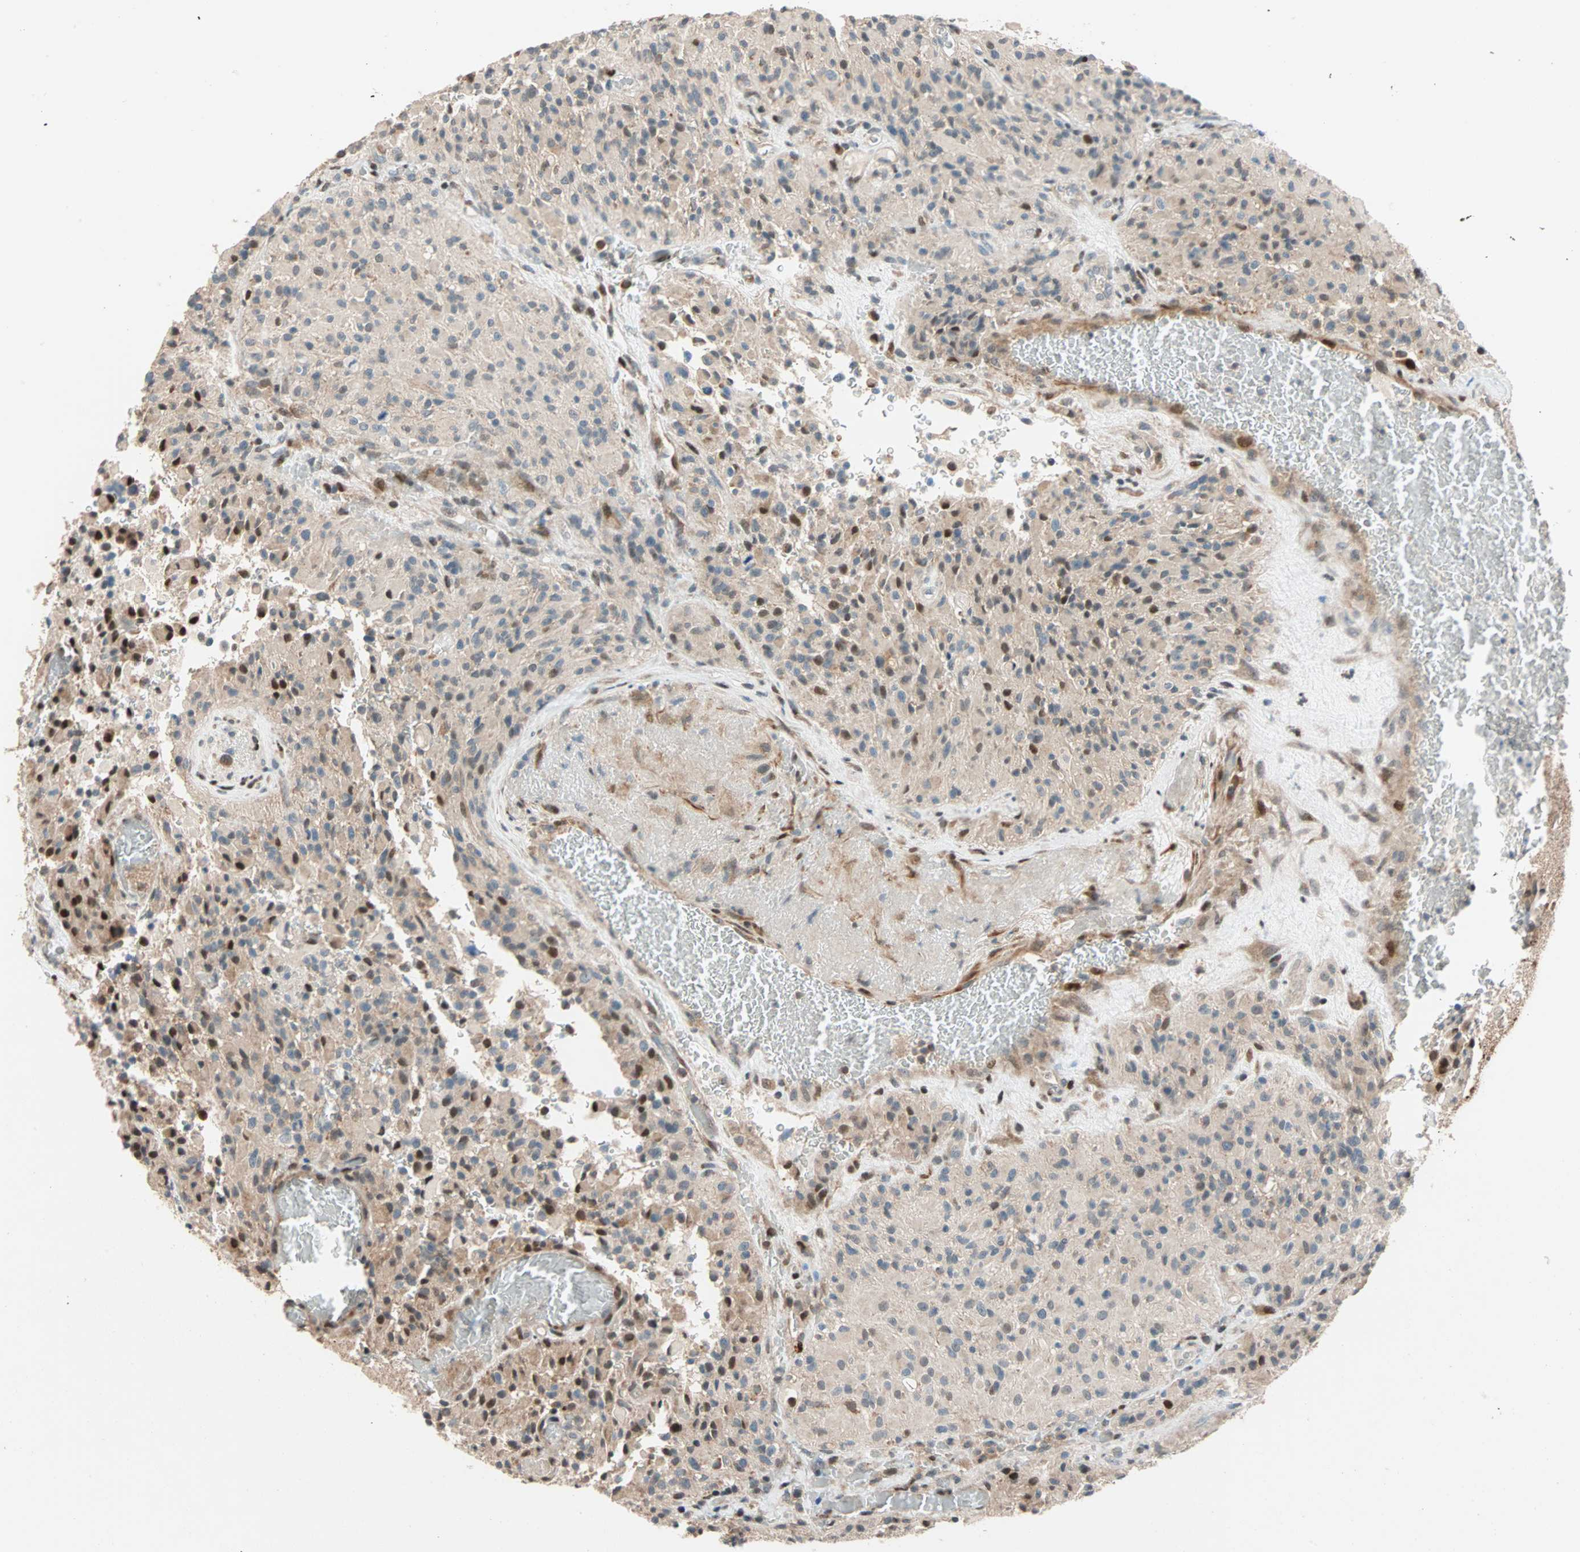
{"staining": {"intensity": "moderate", "quantity": "25%-75%", "location": "cytoplasmic/membranous,nuclear"}, "tissue": "glioma", "cell_type": "Tumor cells", "image_type": "cancer", "snomed": [{"axis": "morphology", "description": "Glioma, malignant, High grade"}, {"axis": "topography", "description": "Brain"}], "caption": "Immunohistochemical staining of human glioma demonstrates medium levels of moderate cytoplasmic/membranous and nuclear protein staining in about 25%-75% of tumor cells.", "gene": "HECW1", "patient": {"sex": "male", "age": 71}}